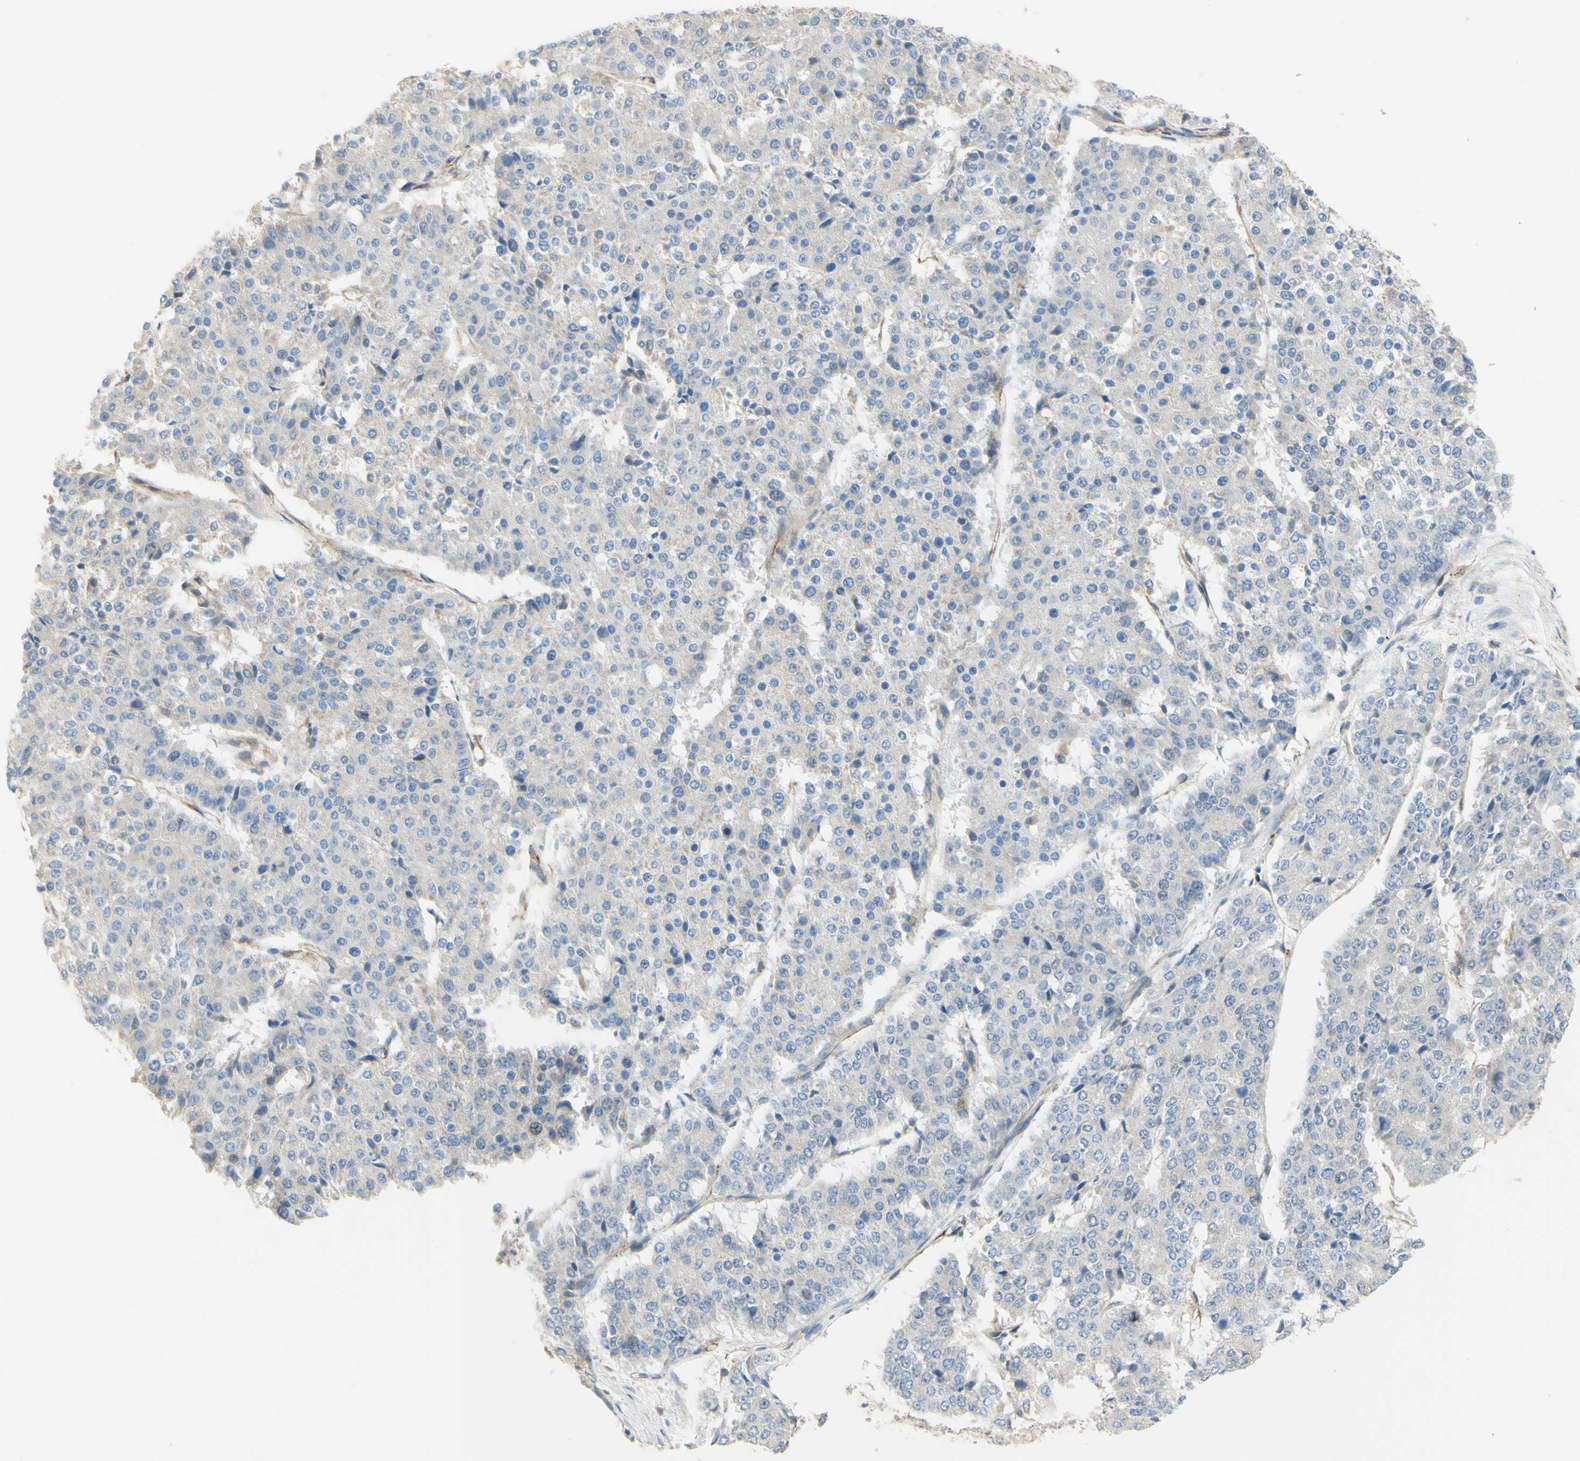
{"staining": {"intensity": "negative", "quantity": "none", "location": "none"}, "tissue": "pancreatic cancer", "cell_type": "Tumor cells", "image_type": "cancer", "snomed": [{"axis": "morphology", "description": "Adenocarcinoma, NOS"}, {"axis": "topography", "description": "Pancreas"}], "caption": "Tumor cells are negative for brown protein staining in pancreatic adenocarcinoma.", "gene": "ENDOD1", "patient": {"sex": "male", "age": 50}}